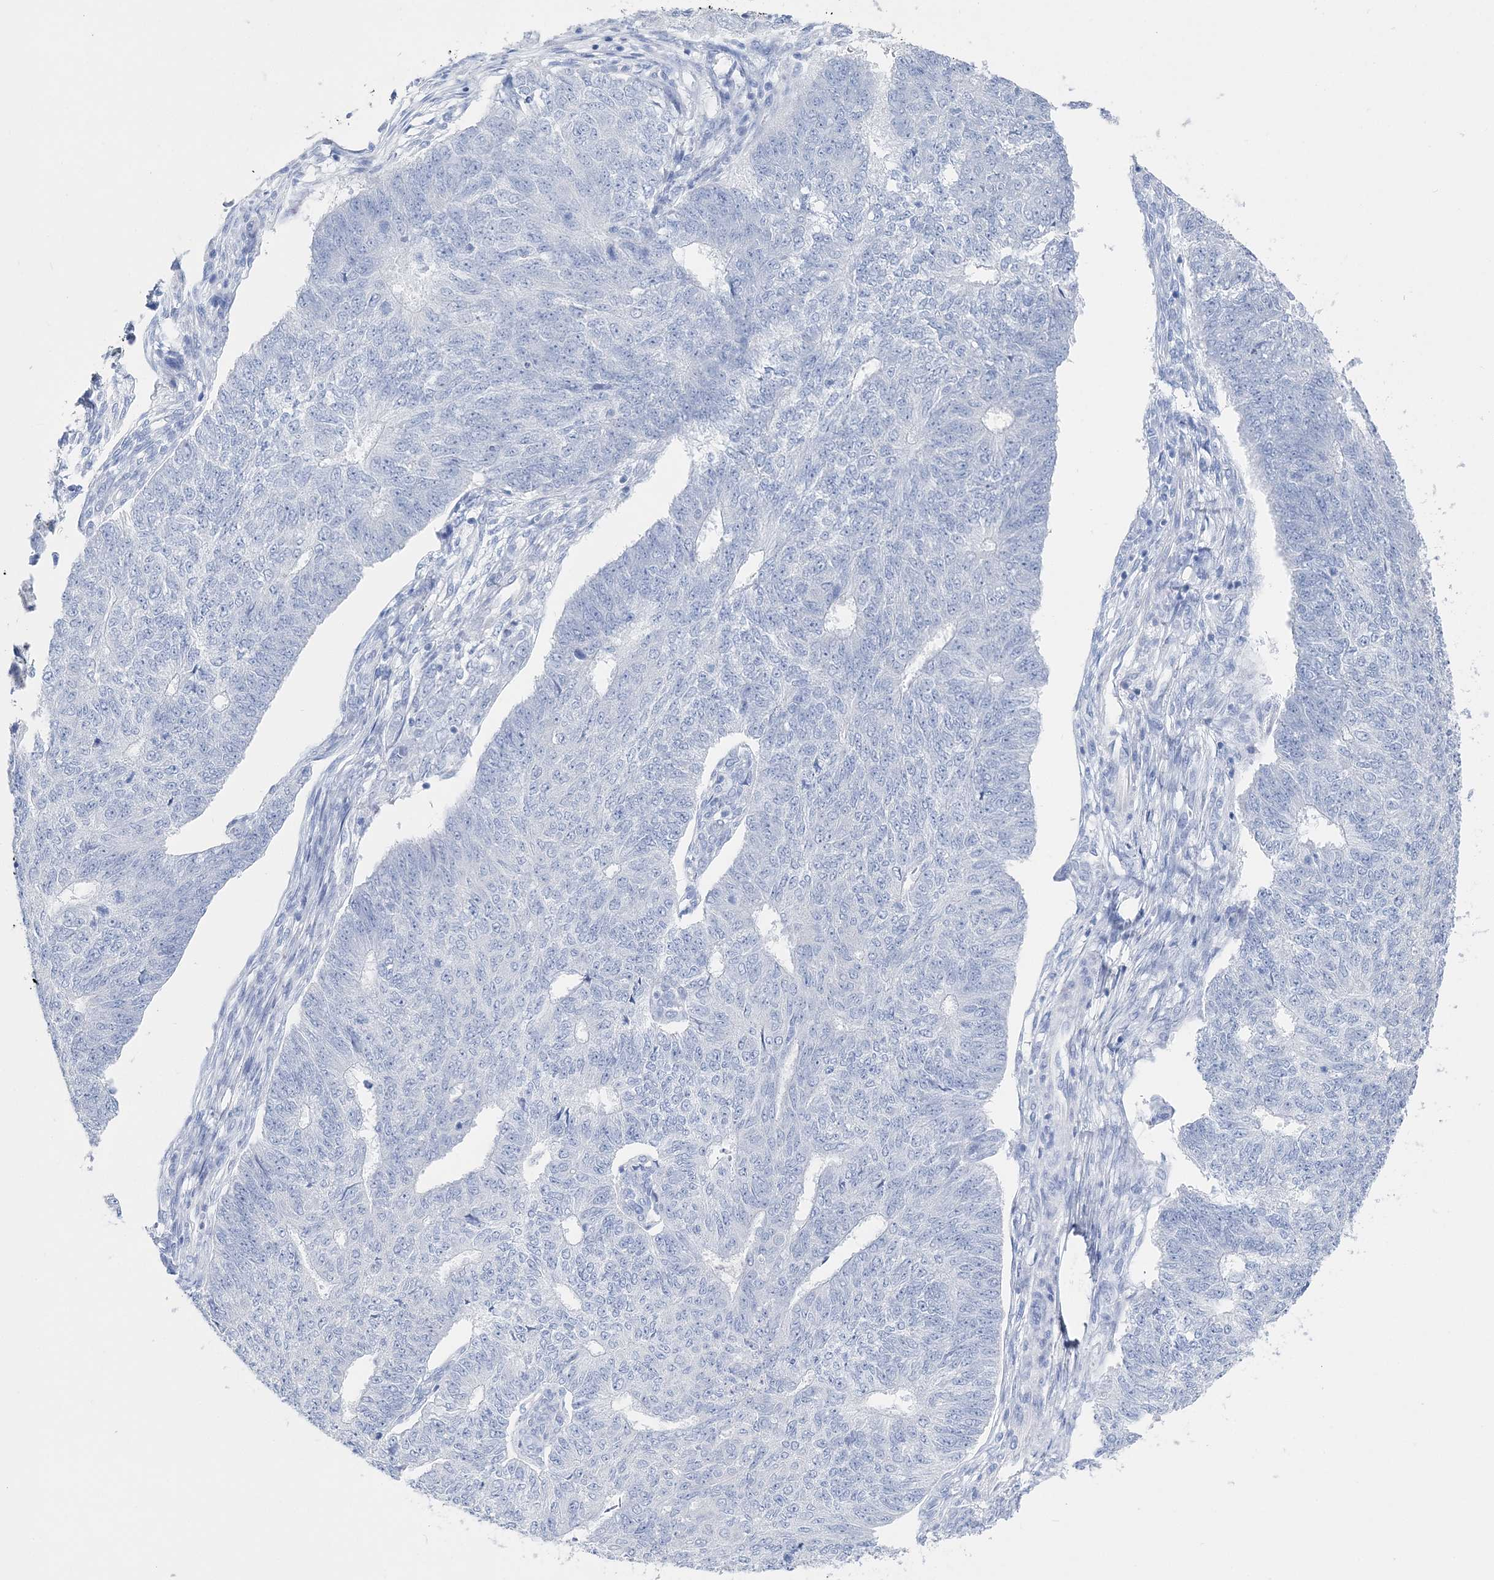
{"staining": {"intensity": "negative", "quantity": "none", "location": "none"}, "tissue": "endometrial cancer", "cell_type": "Tumor cells", "image_type": "cancer", "snomed": [{"axis": "morphology", "description": "Adenocarcinoma, NOS"}, {"axis": "topography", "description": "Endometrium"}], "caption": "This image is of adenocarcinoma (endometrial) stained with immunohistochemistry (IHC) to label a protein in brown with the nuclei are counter-stained blue. There is no positivity in tumor cells. (Stains: DAB (3,3'-diaminobenzidine) immunohistochemistry with hematoxylin counter stain, Microscopy: brightfield microscopy at high magnification).", "gene": "TSPYL6", "patient": {"sex": "female", "age": 32}}